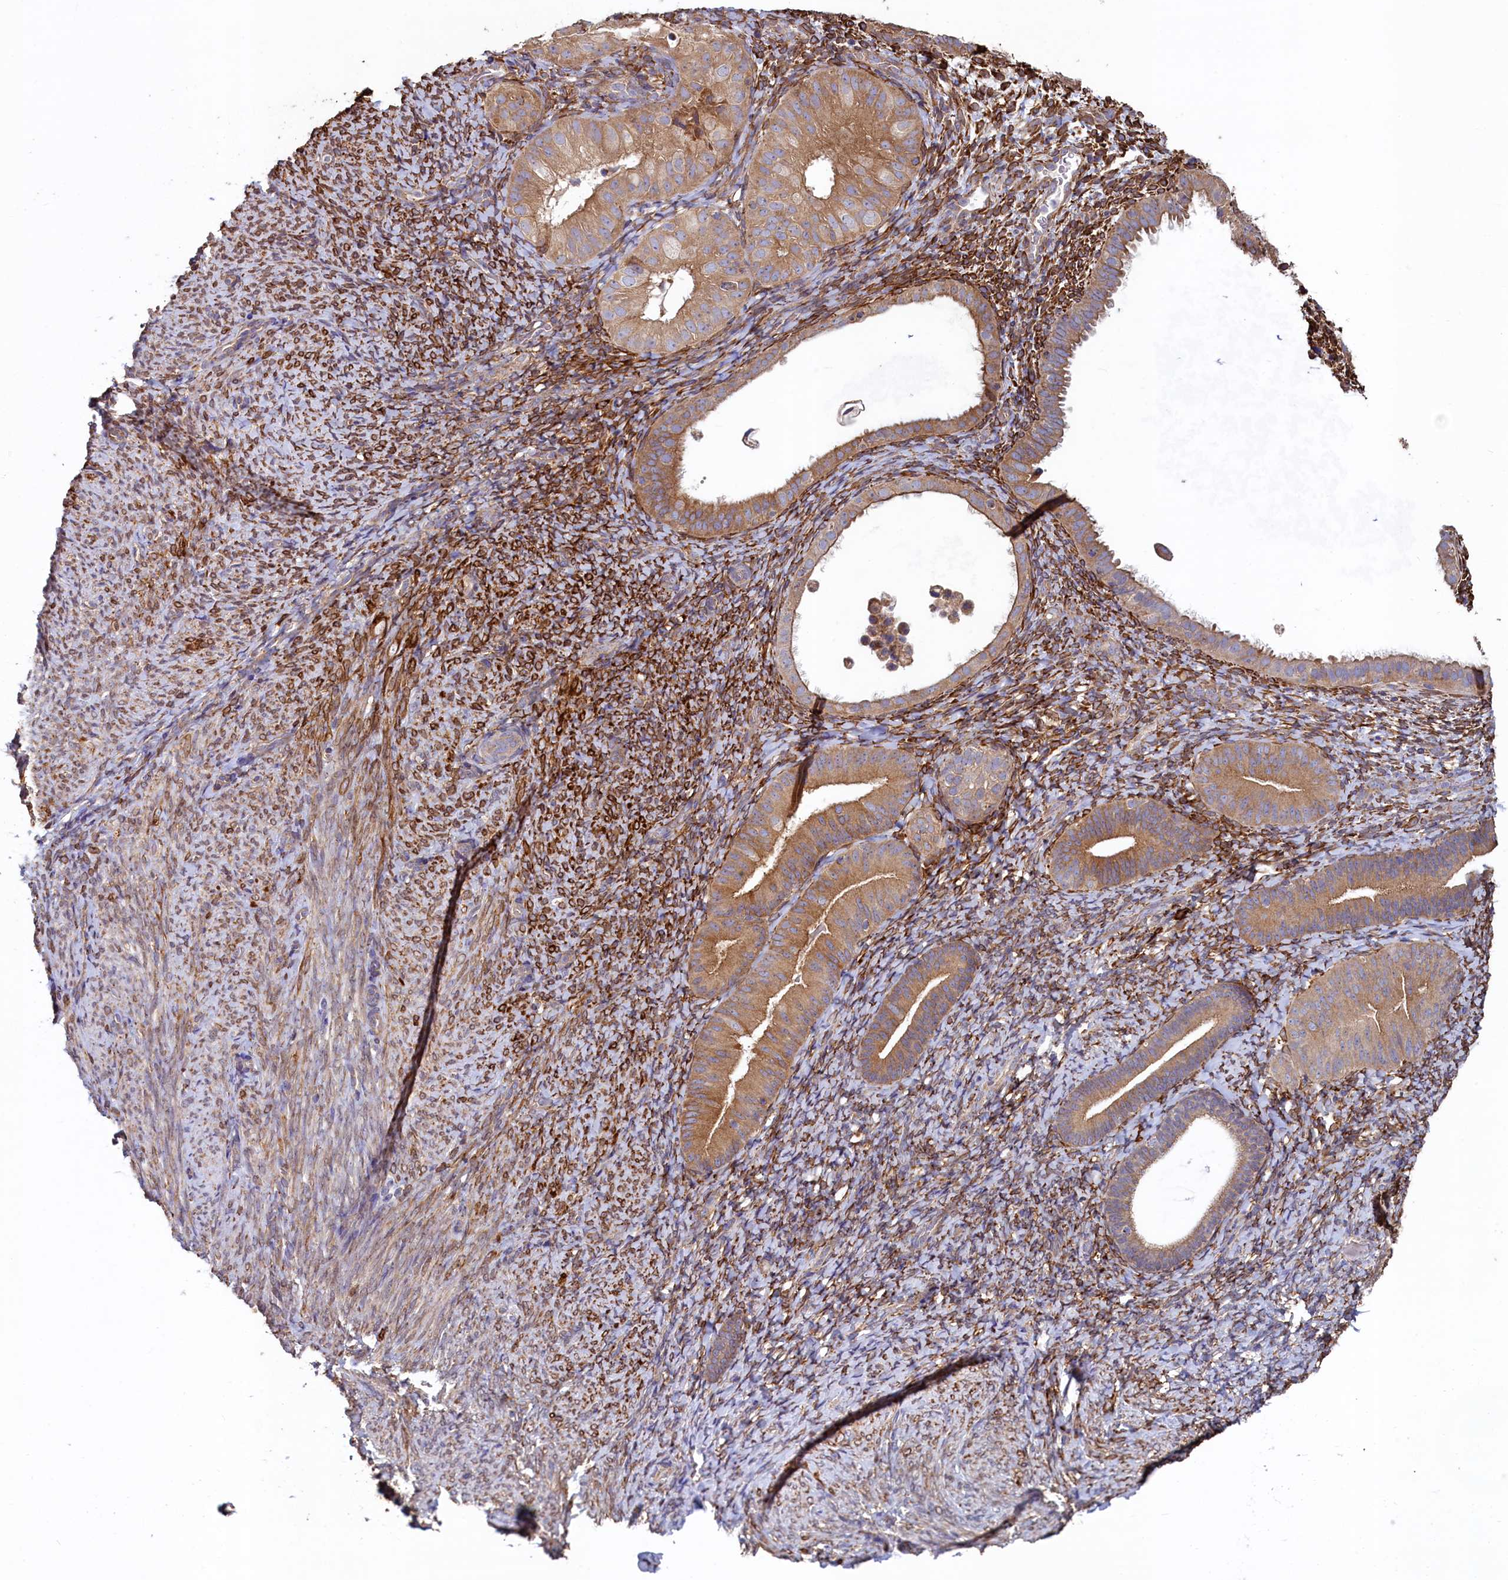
{"staining": {"intensity": "strong", "quantity": "25%-75%", "location": "cytoplasmic/membranous"}, "tissue": "endometrium", "cell_type": "Cells in endometrial stroma", "image_type": "normal", "snomed": [{"axis": "morphology", "description": "Normal tissue, NOS"}, {"axis": "topography", "description": "Endometrium"}], "caption": "High-power microscopy captured an immunohistochemistry (IHC) micrograph of normal endometrium, revealing strong cytoplasmic/membranous staining in approximately 25%-75% of cells in endometrial stroma.", "gene": "SPATA2L", "patient": {"sex": "female", "age": 65}}